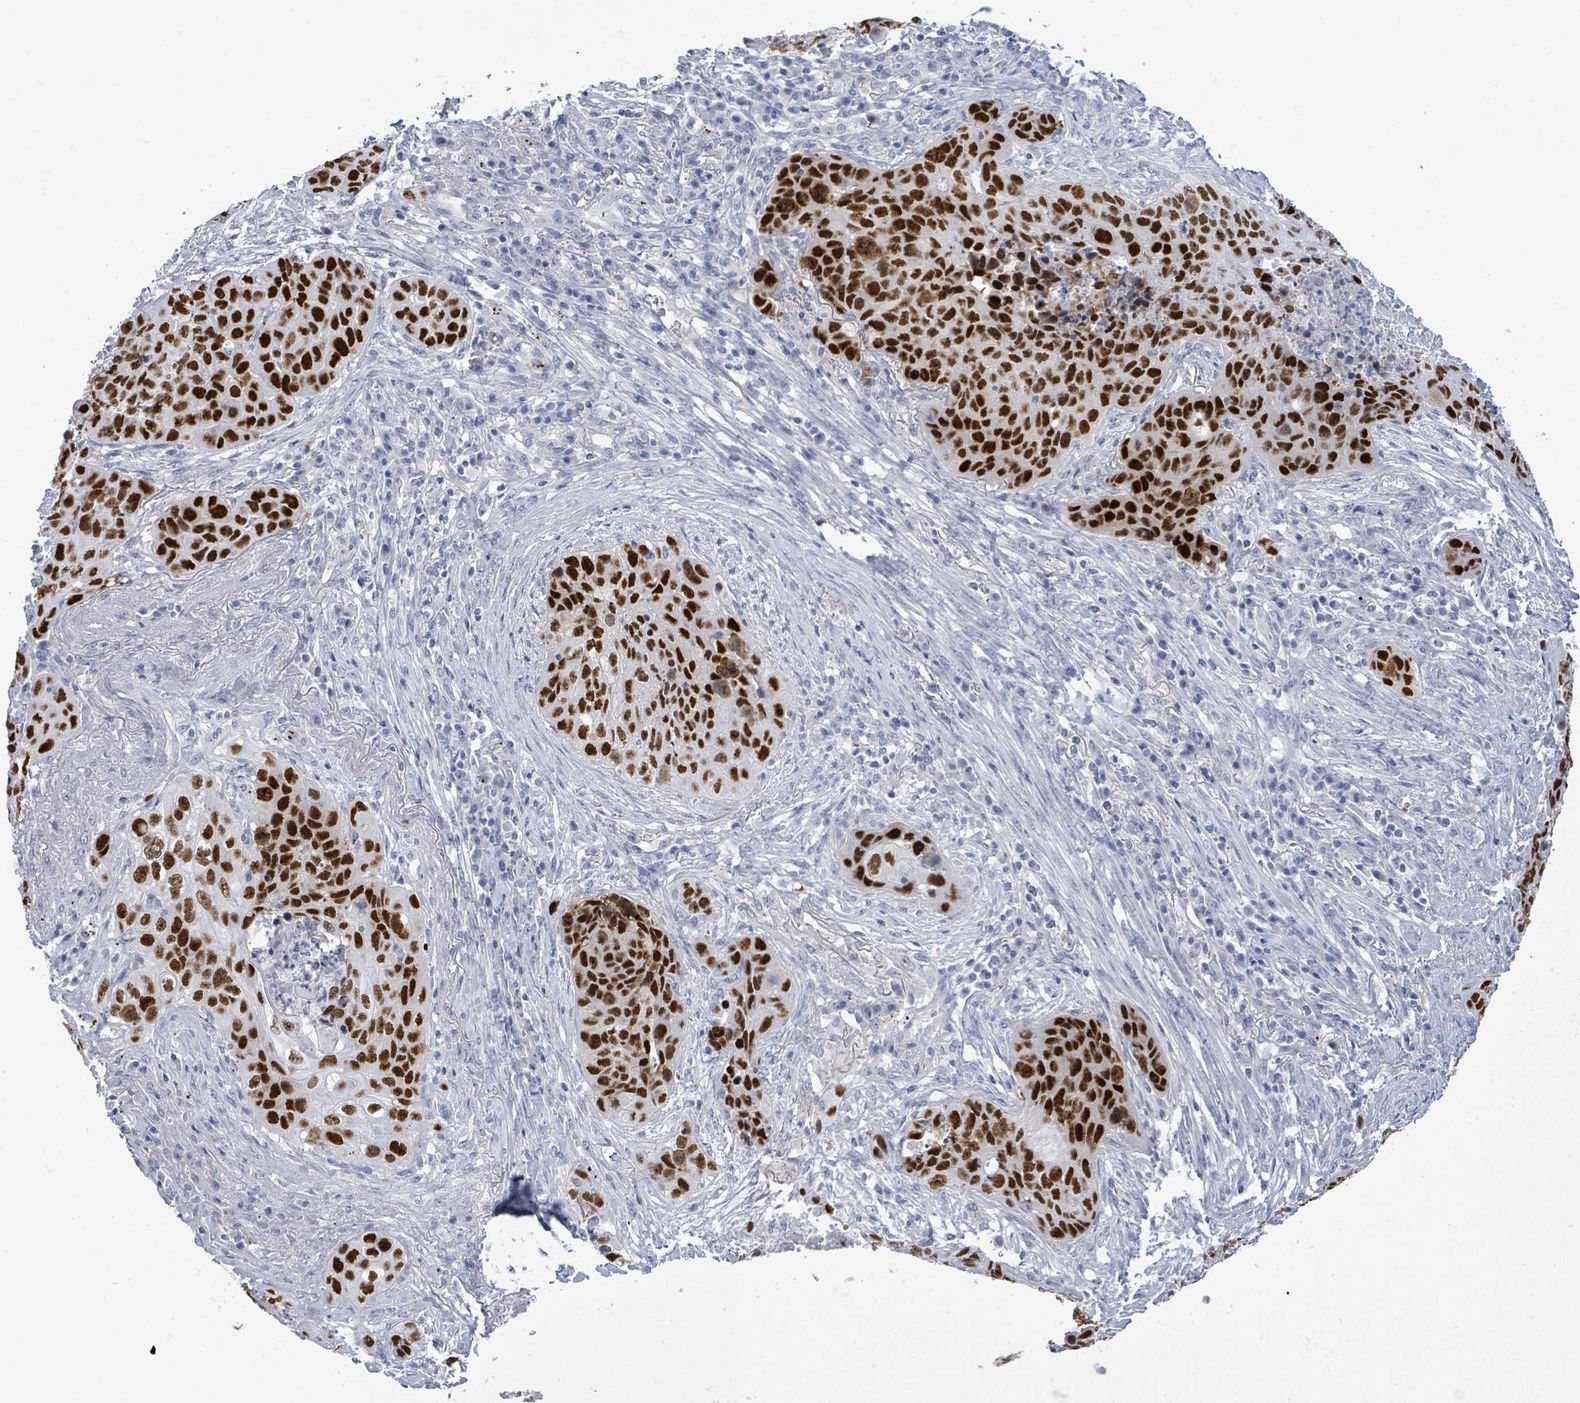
{"staining": {"intensity": "strong", "quantity": ">75%", "location": "nuclear"}, "tissue": "lung cancer", "cell_type": "Tumor cells", "image_type": "cancer", "snomed": [{"axis": "morphology", "description": "Squamous cell carcinoma, NOS"}, {"axis": "topography", "description": "Lung"}], "caption": "There is high levels of strong nuclear expression in tumor cells of lung cancer (squamous cell carcinoma), as demonstrated by immunohistochemical staining (brown color).", "gene": "CT45A5", "patient": {"sex": "female", "age": 63}}